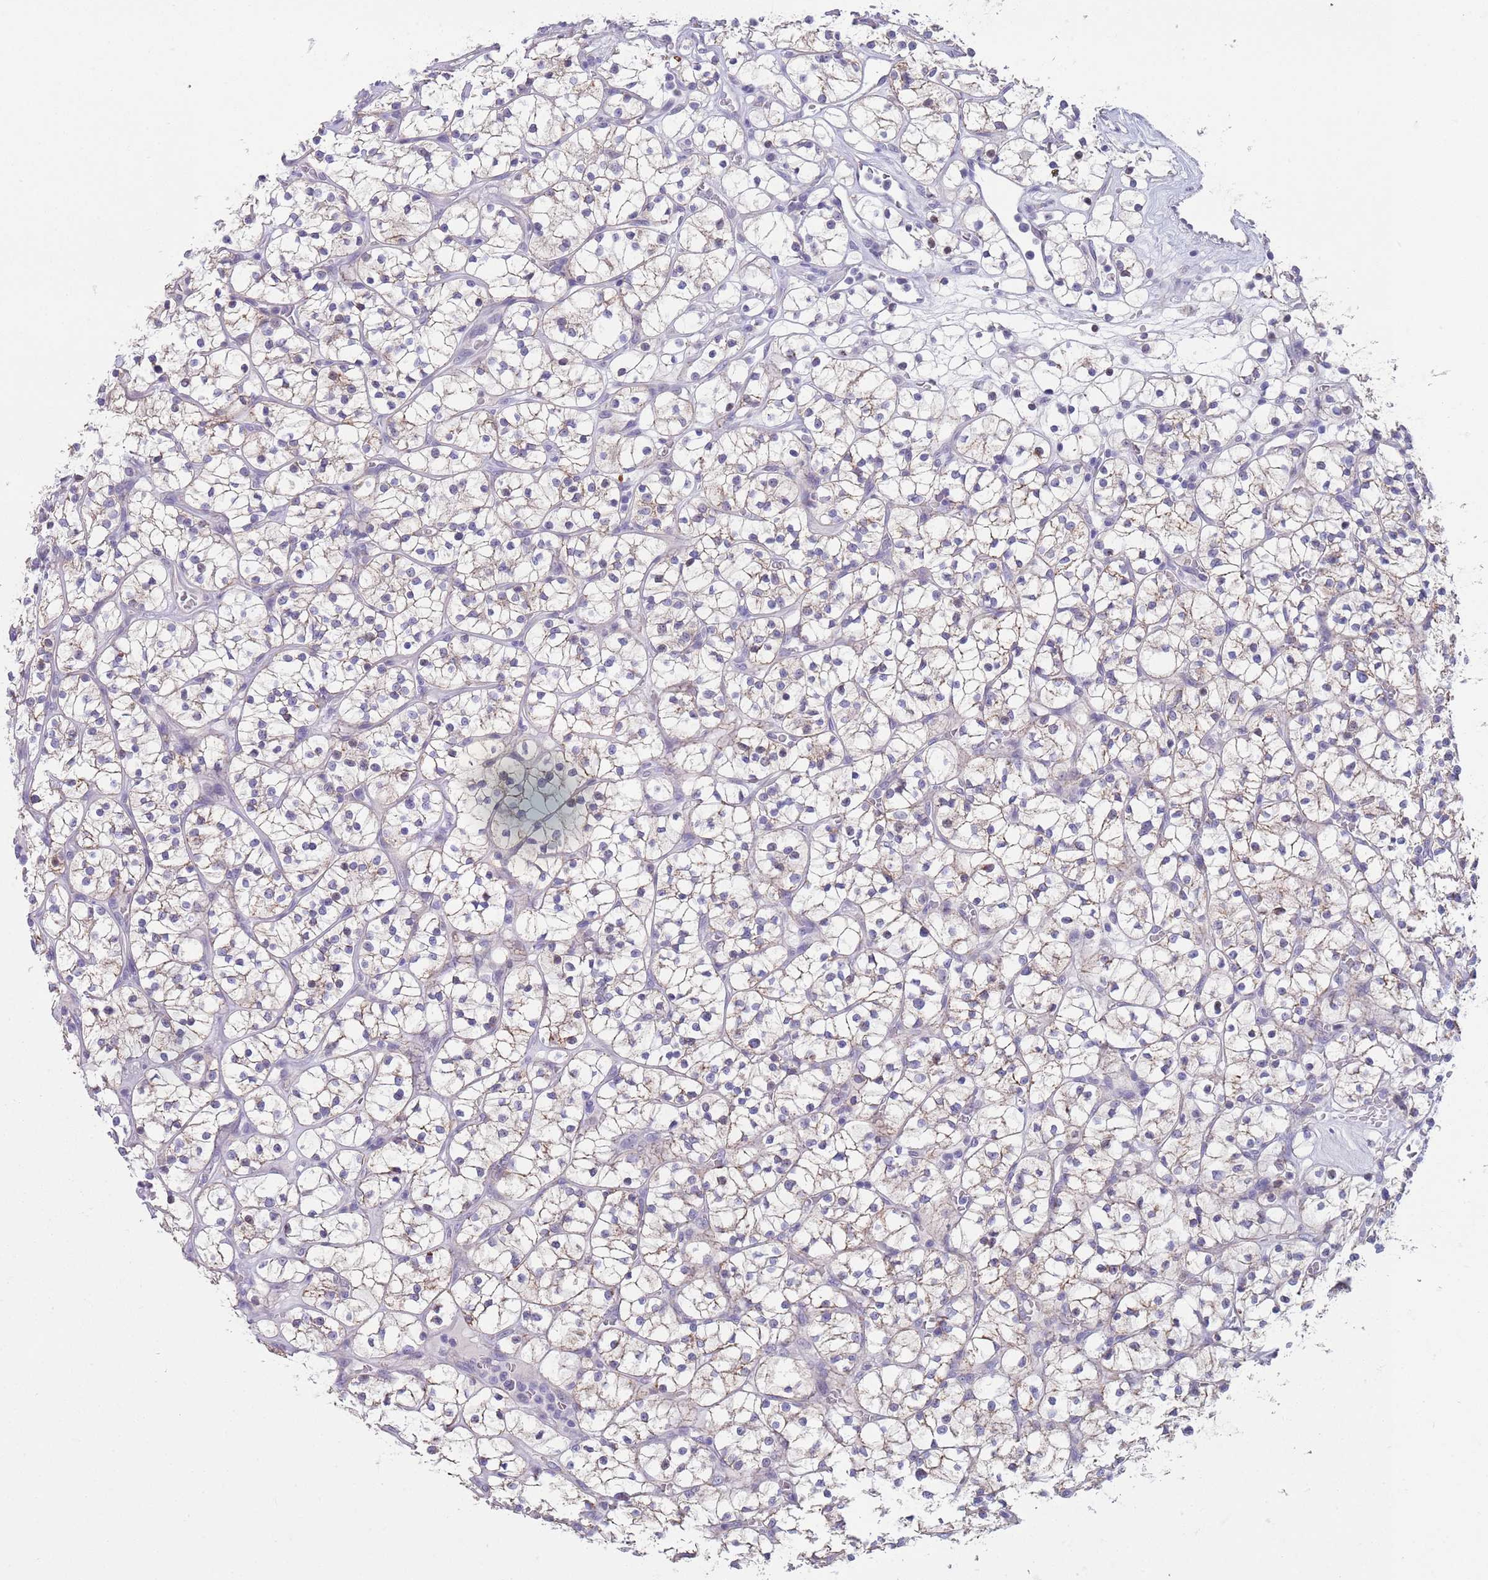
{"staining": {"intensity": "weak", "quantity": "25%-75%", "location": "cytoplasmic/membranous"}, "tissue": "renal cancer", "cell_type": "Tumor cells", "image_type": "cancer", "snomed": [{"axis": "morphology", "description": "Adenocarcinoma, NOS"}, {"axis": "topography", "description": "Kidney"}], "caption": "Renal adenocarcinoma was stained to show a protein in brown. There is low levels of weak cytoplasmic/membranous expression in approximately 25%-75% of tumor cells.", "gene": "SPIRE2", "patient": {"sex": "female", "age": 64}}